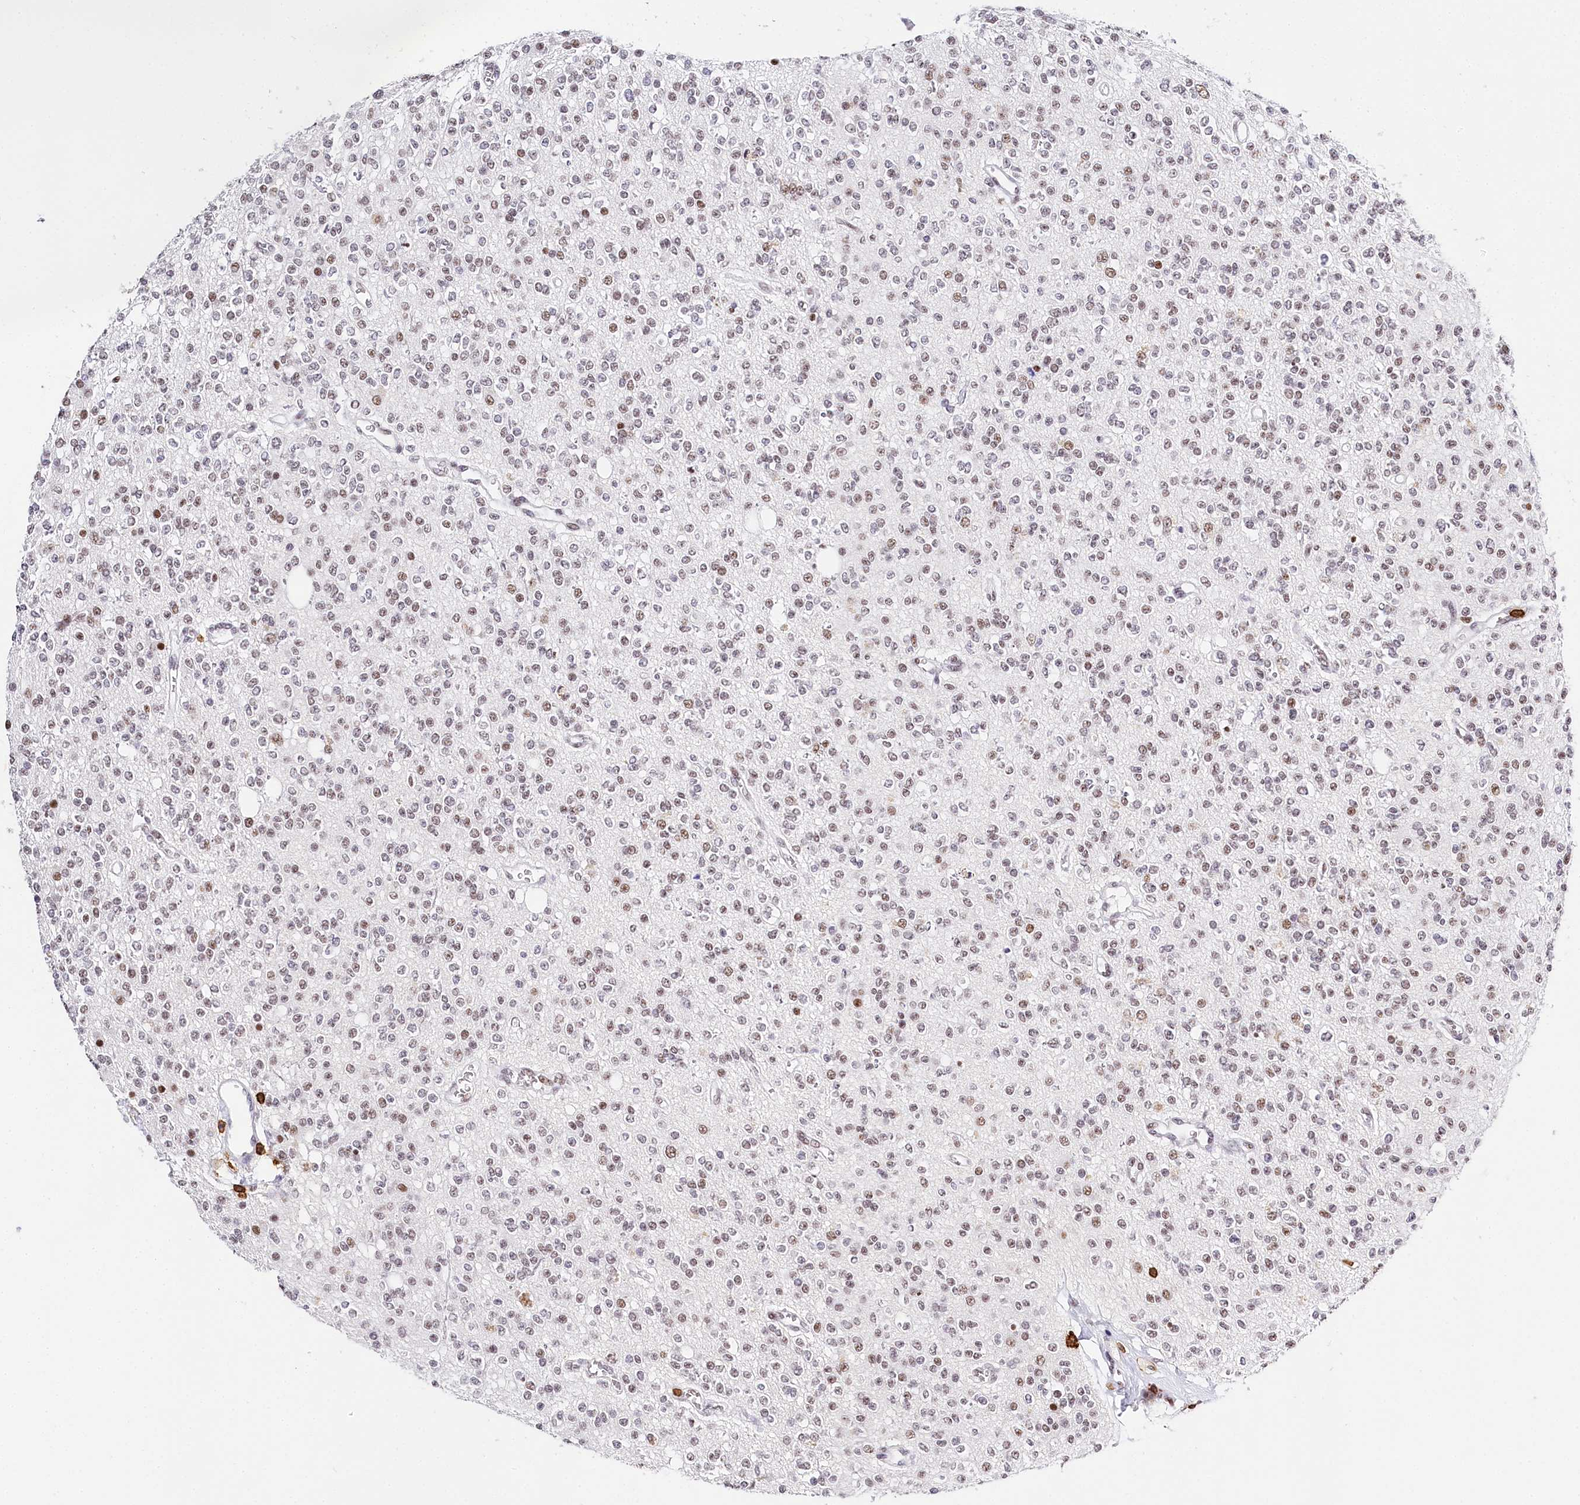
{"staining": {"intensity": "weak", "quantity": "<25%", "location": "nuclear"}, "tissue": "glioma", "cell_type": "Tumor cells", "image_type": "cancer", "snomed": [{"axis": "morphology", "description": "Glioma, malignant, High grade"}, {"axis": "topography", "description": "Brain"}], "caption": "IHC photomicrograph of human malignant high-grade glioma stained for a protein (brown), which demonstrates no staining in tumor cells.", "gene": "BARD1", "patient": {"sex": "male", "age": 34}}